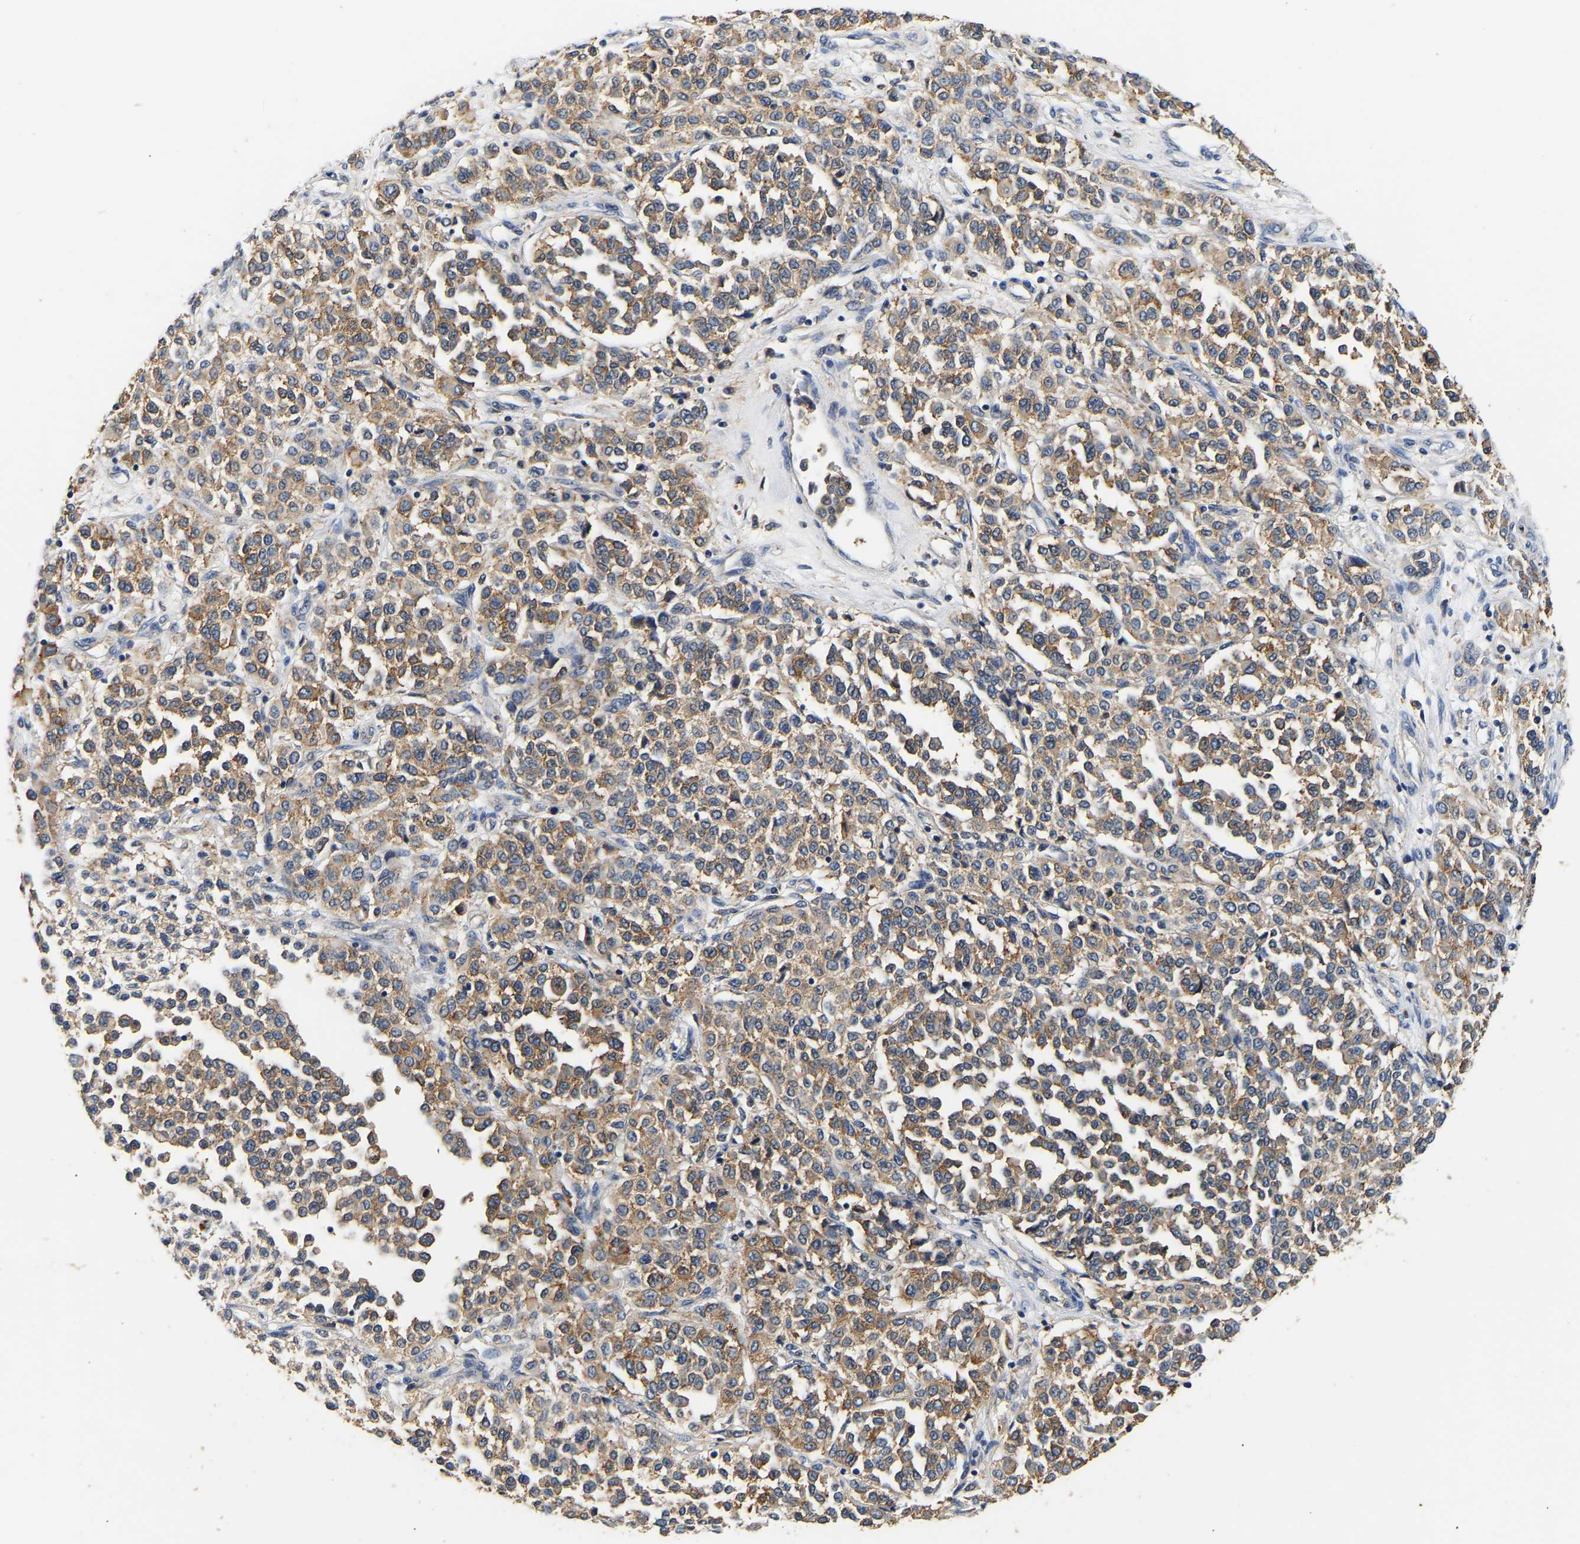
{"staining": {"intensity": "moderate", "quantity": ">75%", "location": "cytoplasmic/membranous"}, "tissue": "melanoma", "cell_type": "Tumor cells", "image_type": "cancer", "snomed": [{"axis": "morphology", "description": "Malignant melanoma, Metastatic site"}, {"axis": "topography", "description": "Pancreas"}], "caption": "This photomicrograph reveals malignant melanoma (metastatic site) stained with IHC to label a protein in brown. The cytoplasmic/membranous of tumor cells show moderate positivity for the protein. Nuclei are counter-stained blue.", "gene": "SMU1", "patient": {"sex": "female", "age": 30}}